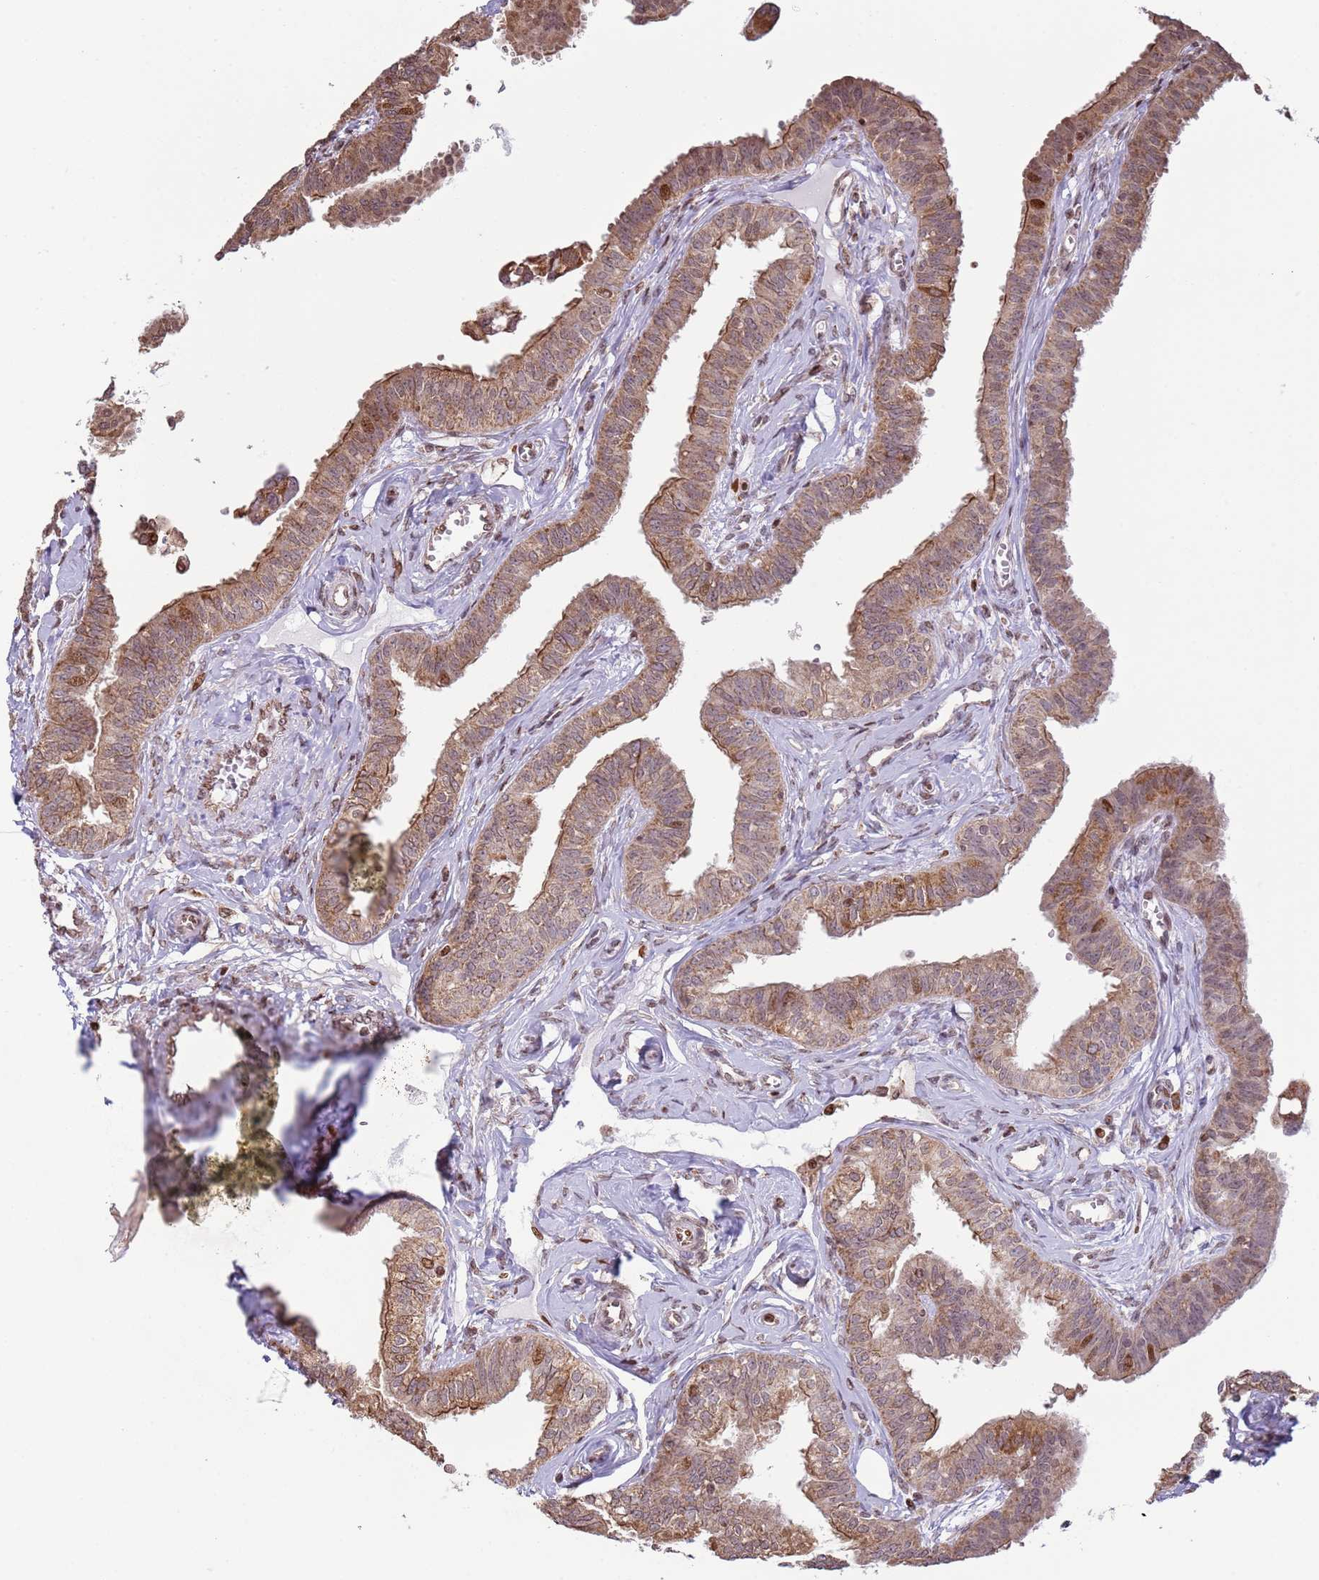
{"staining": {"intensity": "moderate", "quantity": ">75%", "location": "cytoplasmic/membranous,nuclear"}, "tissue": "fallopian tube", "cell_type": "Glandular cells", "image_type": "normal", "snomed": [{"axis": "morphology", "description": "Normal tissue, NOS"}, {"axis": "morphology", "description": "Carcinoma, NOS"}, {"axis": "topography", "description": "Fallopian tube"}, {"axis": "topography", "description": "Ovary"}], "caption": "Glandular cells exhibit medium levels of moderate cytoplasmic/membranous,nuclear positivity in approximately >75% of cells in normal fallopian tube. The staining was performed using DAB (3,3'-diaminobenzidine) to visualize the protein expression in brown, while the nuclei were stained in blue with hematoxylin (Magnification: 20x).", "gene": "SCAF1", "patient": {"sex": "female", "age": 59}}